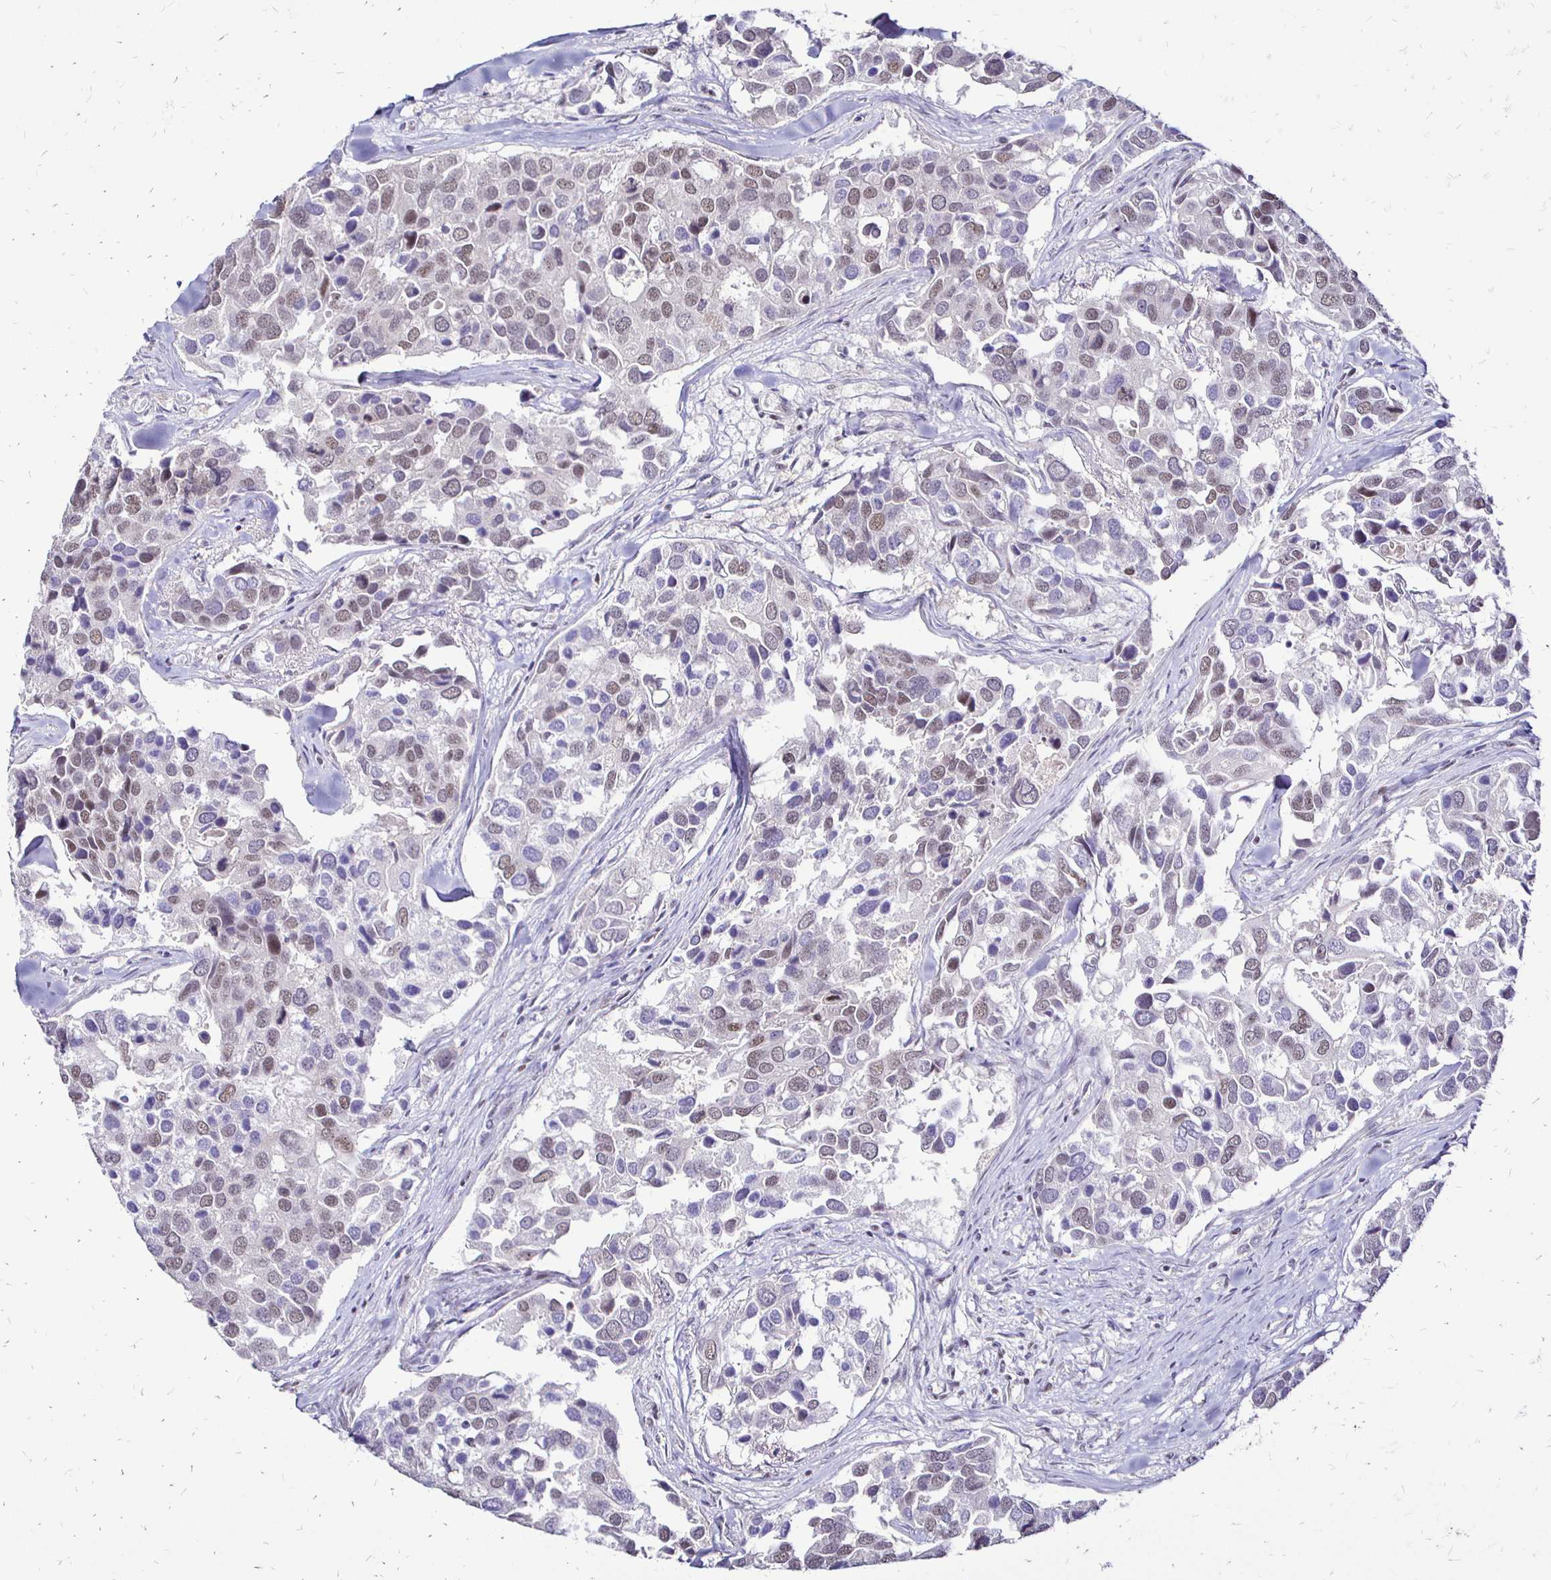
{"staining": {"intensity": "weak", "quantity": "25%-75%", "location": "nuclear"}, "tissue": "breast cancer", "cell_type": "Tumor cells", "image_type": "cancer", "snomed": [{"axis": "morphology", "description": "Duct carcinoma"}, {"axis": "topography", "description": "Breast"}], "caption": "Breast invasive ductal carcinoma stained with immunohistochemistry exhibits weak nuclear staining in about 25%-75% of tumor cells.", "gene": "SIN3A", "patient": {"sex": "female", "age": 83}}